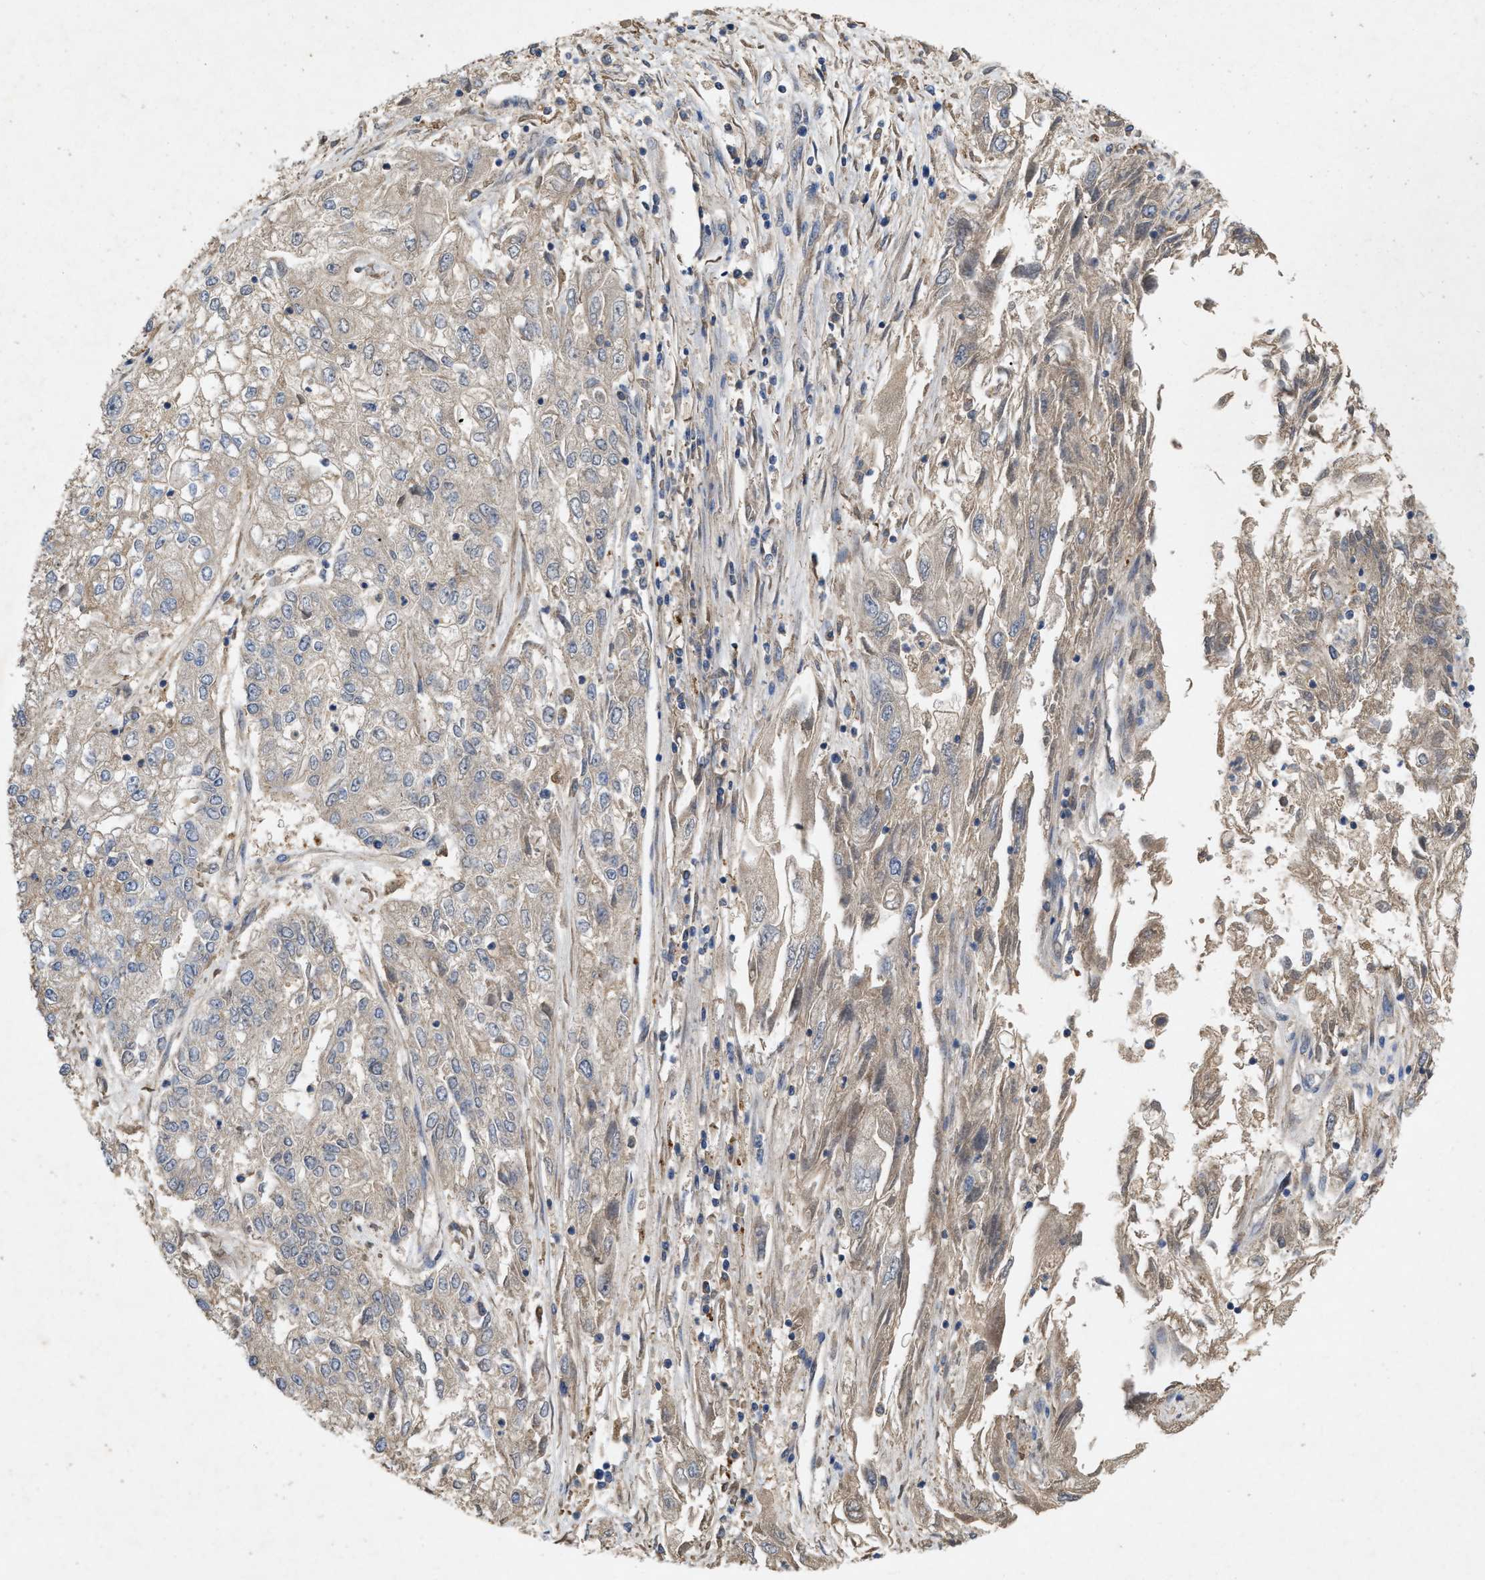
{"staining": {"intensity": "weak", "quantity": "<25%", "location": "cytoplasmic/membranous"}, "tissue": "endometrial cancer", "cell_type": "Tumor cells", "image_type": "cancer", "snomed": [{"axis": "morphology", "description": "Adenocarcinoma, NOS"}, {"axis": "topography", "description": "Endometrium"}], "caption": "IHC histopathology image of endometrial cancer stained for a protein (brown), which exhibits no expression in tumor cells.", "gene": "LPAR2", "patient": {"sex": "female", "age": 49}}